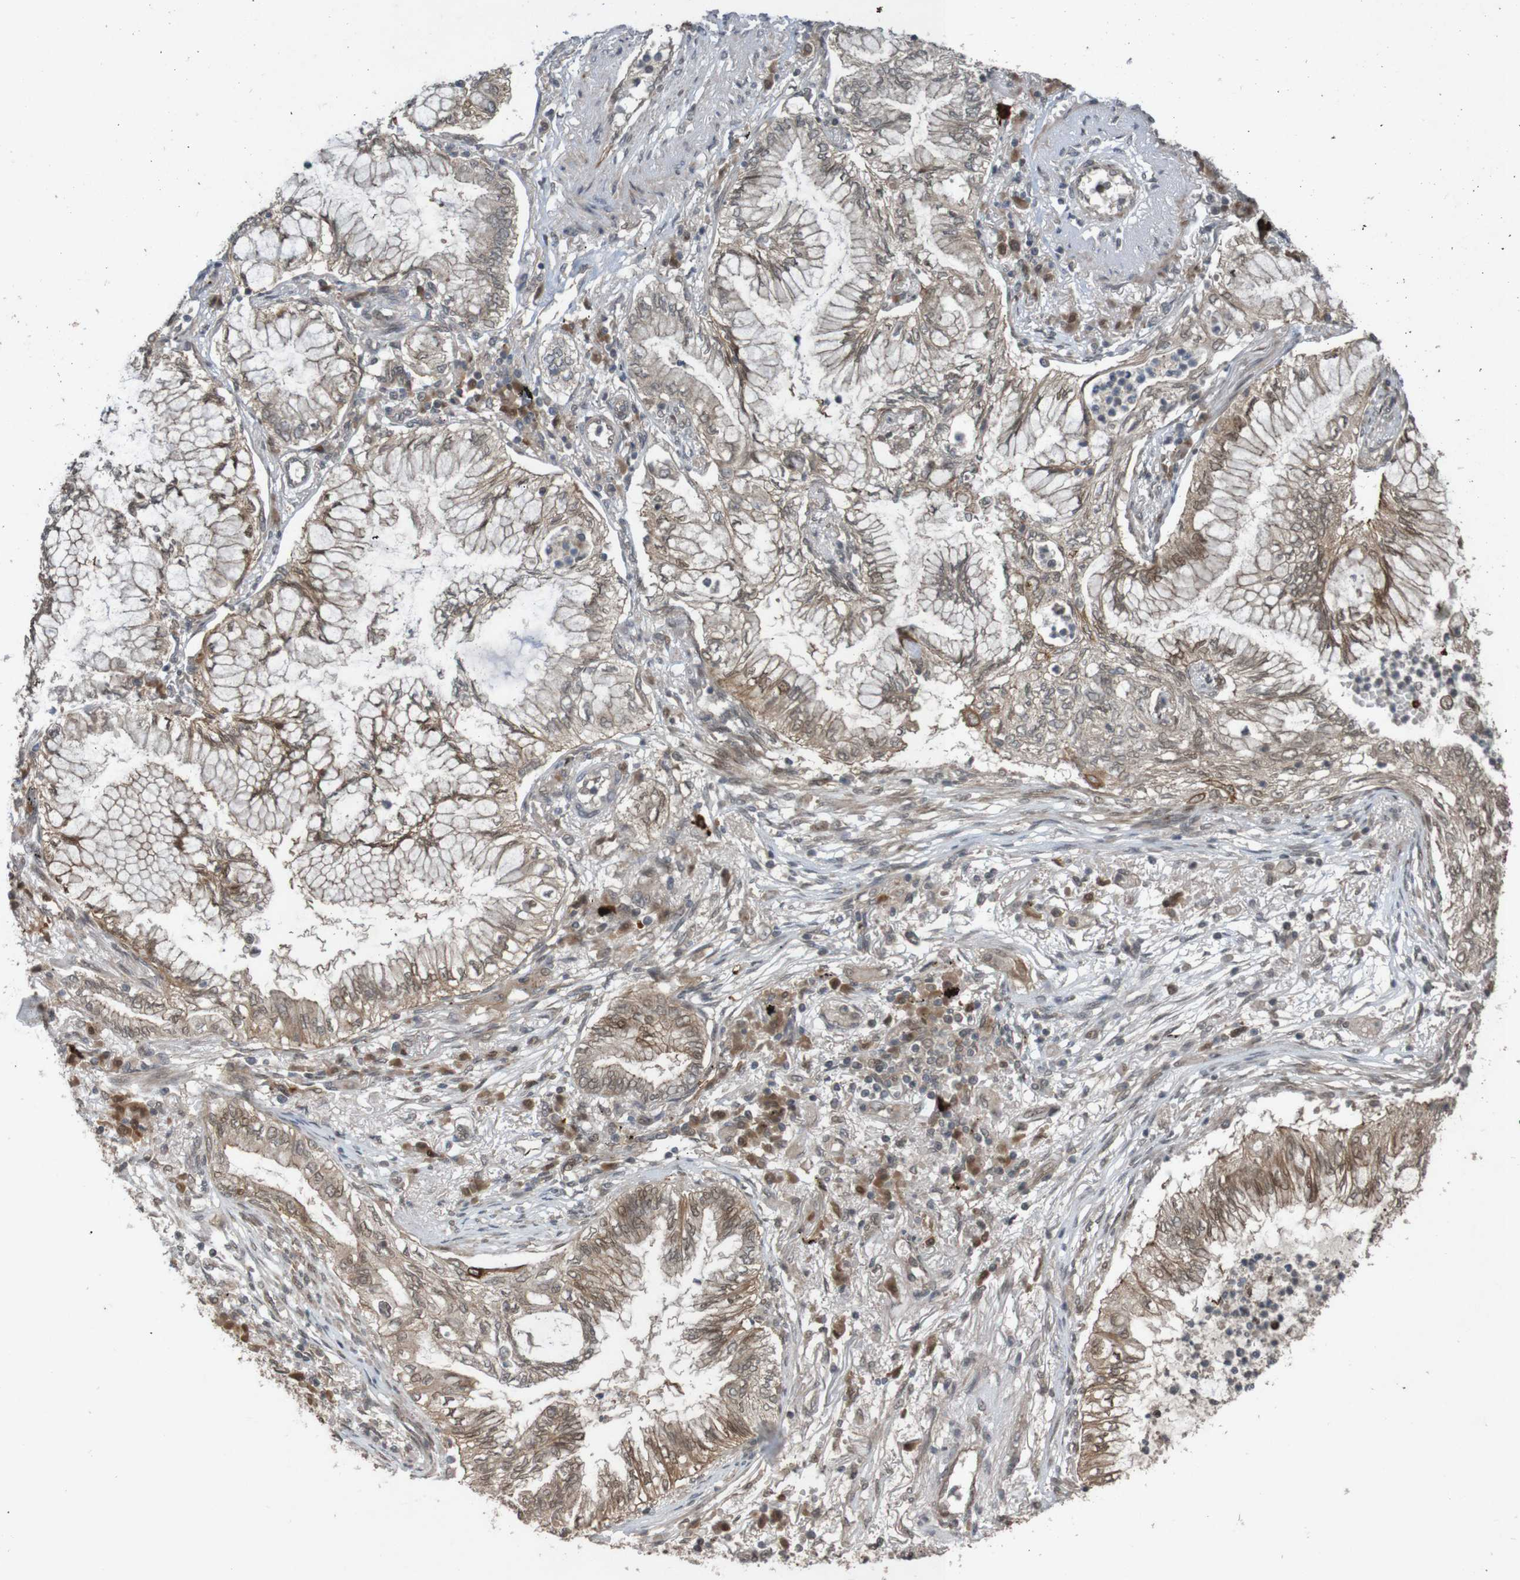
{"staining": {"intensity": "moderate", "quantity": "25%-75%", "location": "cytoplasmic/membranous"}, "tissue": "lung cancer", "cell_type": "Tumor cells", "image_type": "cancer", "snomed": [{"axis": "morphology", "description": "Normal tissue, NOS"}, {"axis": "morphology", "description": "Adenocarcinoma, NOS"}, {"axis": "topography", "description": "Bronchus"}, {"axis": "topography", "description": "Lung"}], "caption": "Immunohistochemistry photomicrograph of lung cancer (adenocarcinoma) stained for a protein (brown), which demonstrates medium levels of moderate cytoplasmic/membranous staining in about 25%-75% of tumor cells.", "gene": "ARHGEF11", "patient": {"sex": "female", "age": 70}}